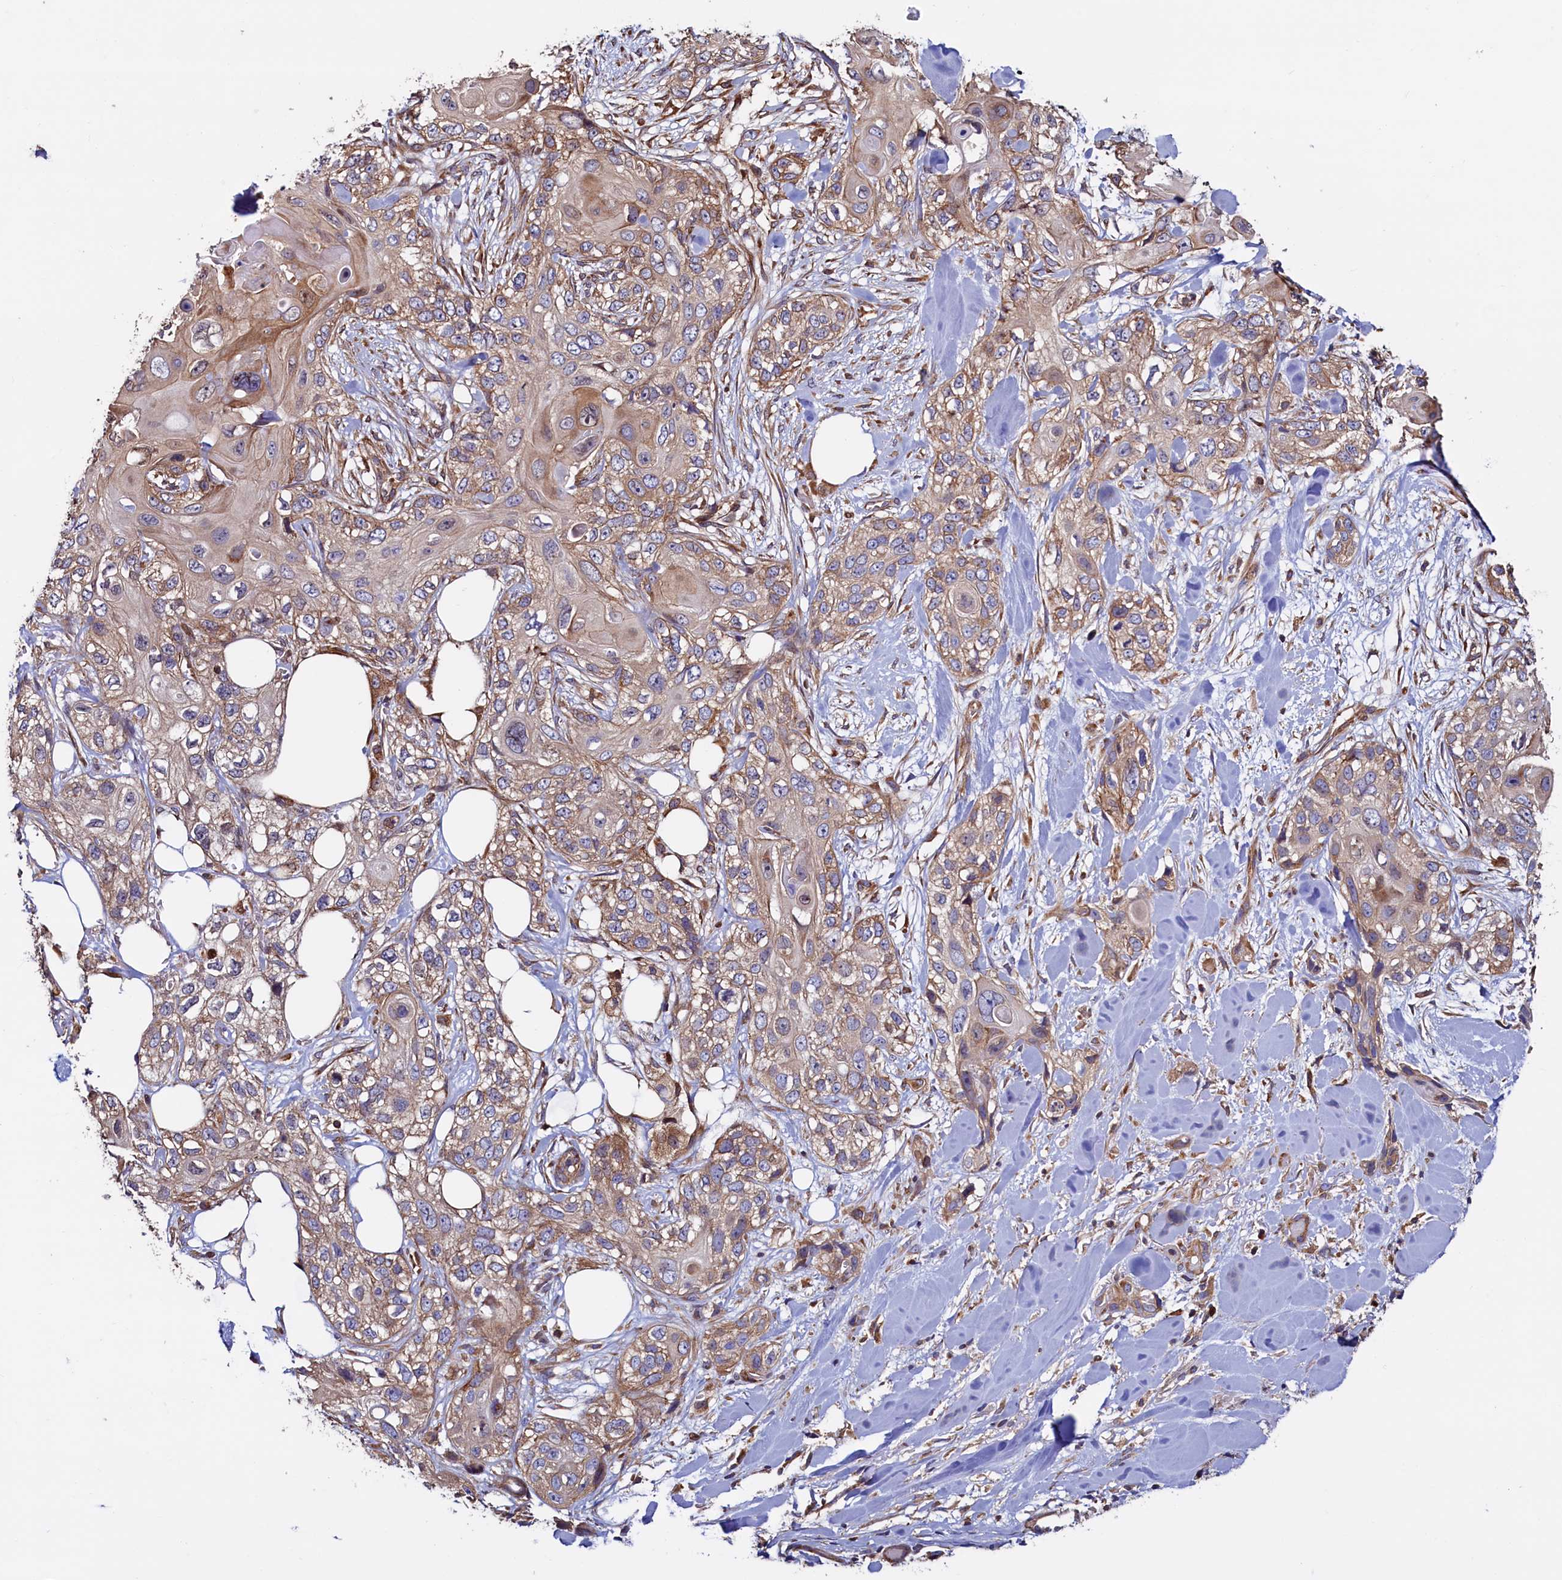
{"staining": {"intensity": "moderate", "quantity": "25%-75%", "location": "cytoplasmic/membranous"}, "tissue": "skin cancer", "cell_type": "Tumor cells", "image_type": "cancer", "snomed": [{"axis": "morphology", "description": "Normal tissue, NOS"}, {"axis": "morphology", "description": "Squamous cell carcinoma, NOS"}, {"axis": "topography", "description": "Skin"}], "caption": "Moderate cytoplasmic/membranous staining is identified in approximately 25%-75% of tumor cells in skin cancer.", "gene": "ATXN2L", "patient": {"sex": "male", "age": 72}}